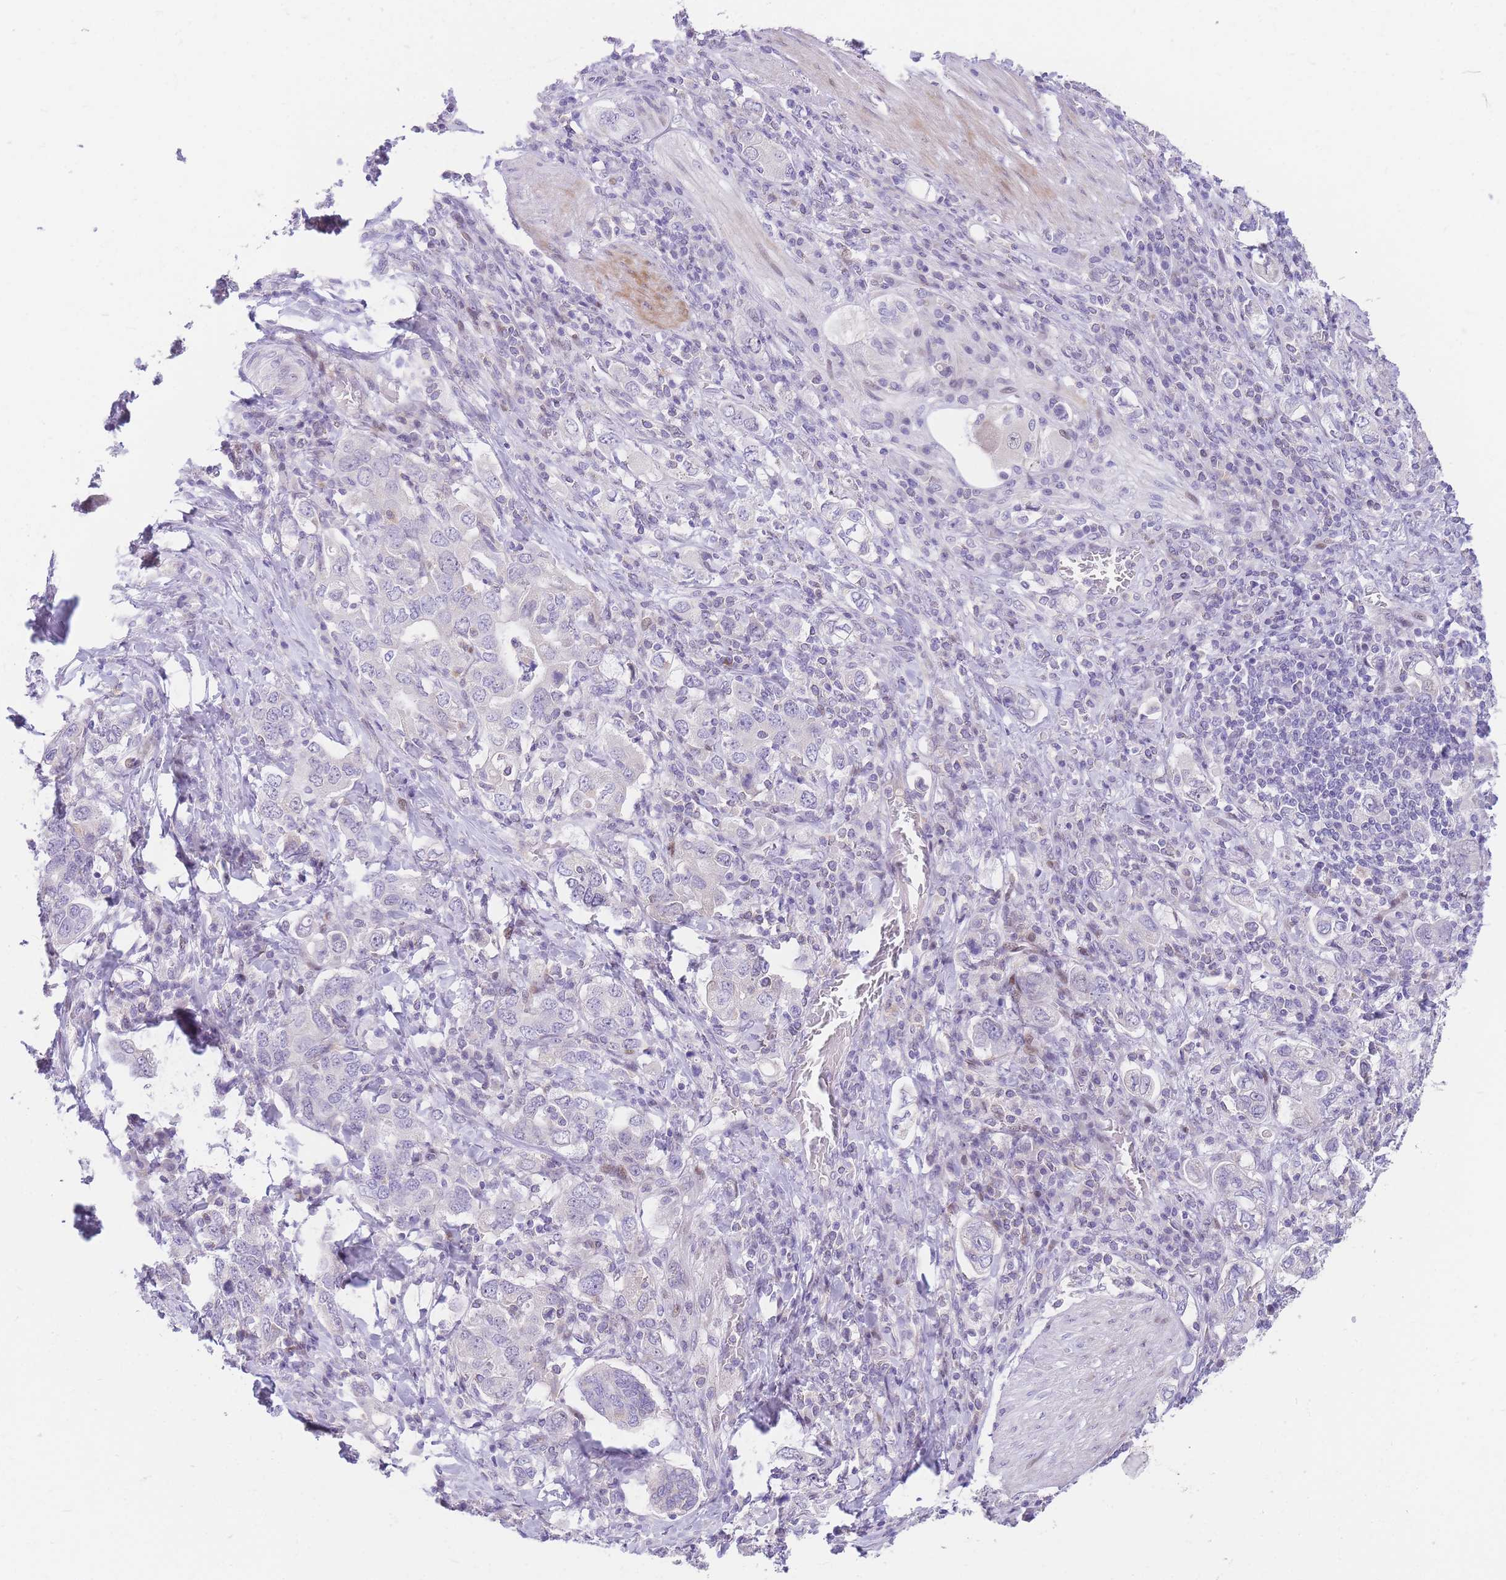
{"staining": {"intensity": "negative", "quantity": "none", "location": "none"}, "tissue": "stomach cancer", "cell_type": "Tumor cells", "image_type": "cancer", "snomed": [{"axis": "morphology", "description": "Adenocarcinoma, NOS"}, {"axis": "topography", "description": "Stomach, upper"}, {"axis": "topography", "description": "Stomach"}], "caption": "Immunohistochemical staining of stomach cancer demonstrates no significant staining in tumor cells.", "gene": "SHCBP1", "patient": {"sex": "male", "age": 62}}